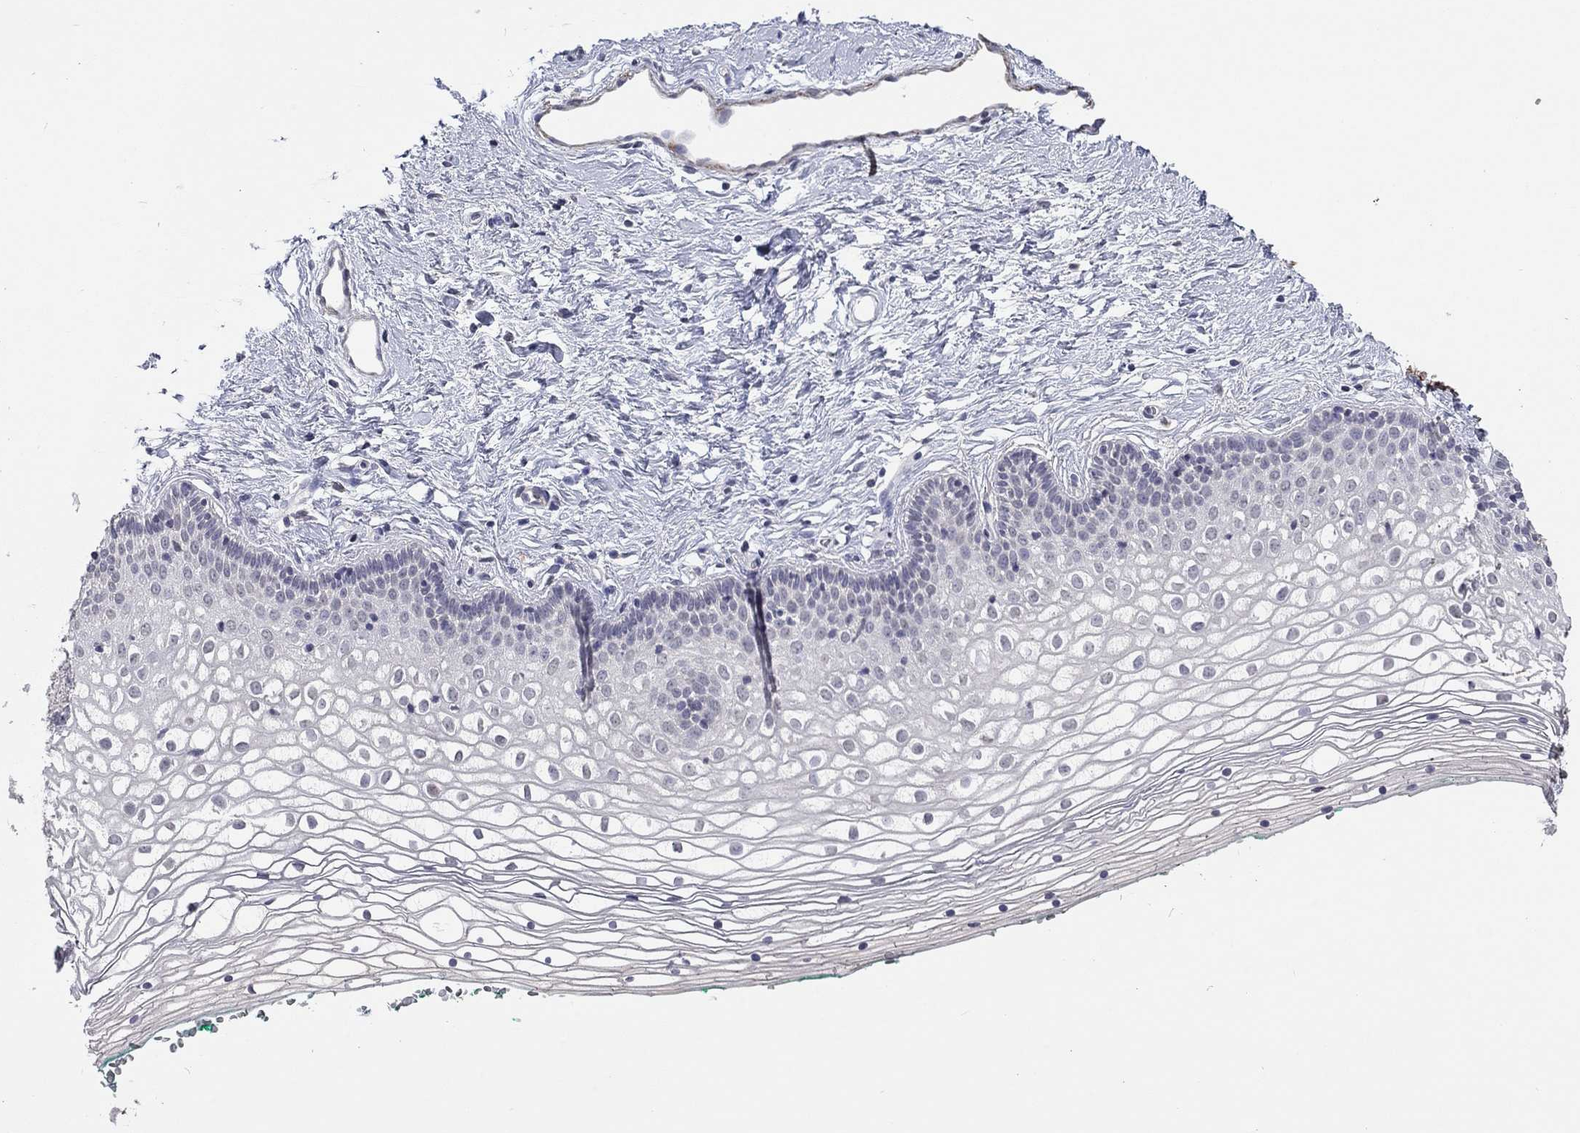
{"staining": {"intensity": "negative", "quantity": "none", "location": "none"}, "tissue": "vagina", "cell_type": "Squamous epithelial cells", "image_type": "normal", "snomed": [{"axis": "morphology", "description": "Normal tissue, NOS"}, {"axis": "topography", "description": "Vagina"}], "caption": "A micrograph of vagina stained for a protein exhibits no brown staining in squamous epithelial cells. (Stains: DAB (3,3'-diaminobenzidine) immunohistochemistry (IHC) with hematoxylin counter stain, Microscopy: brightfield microscopy at high magnification).", "gene": "IP6K3", "patient": {"sex": "female", "age": 36}}